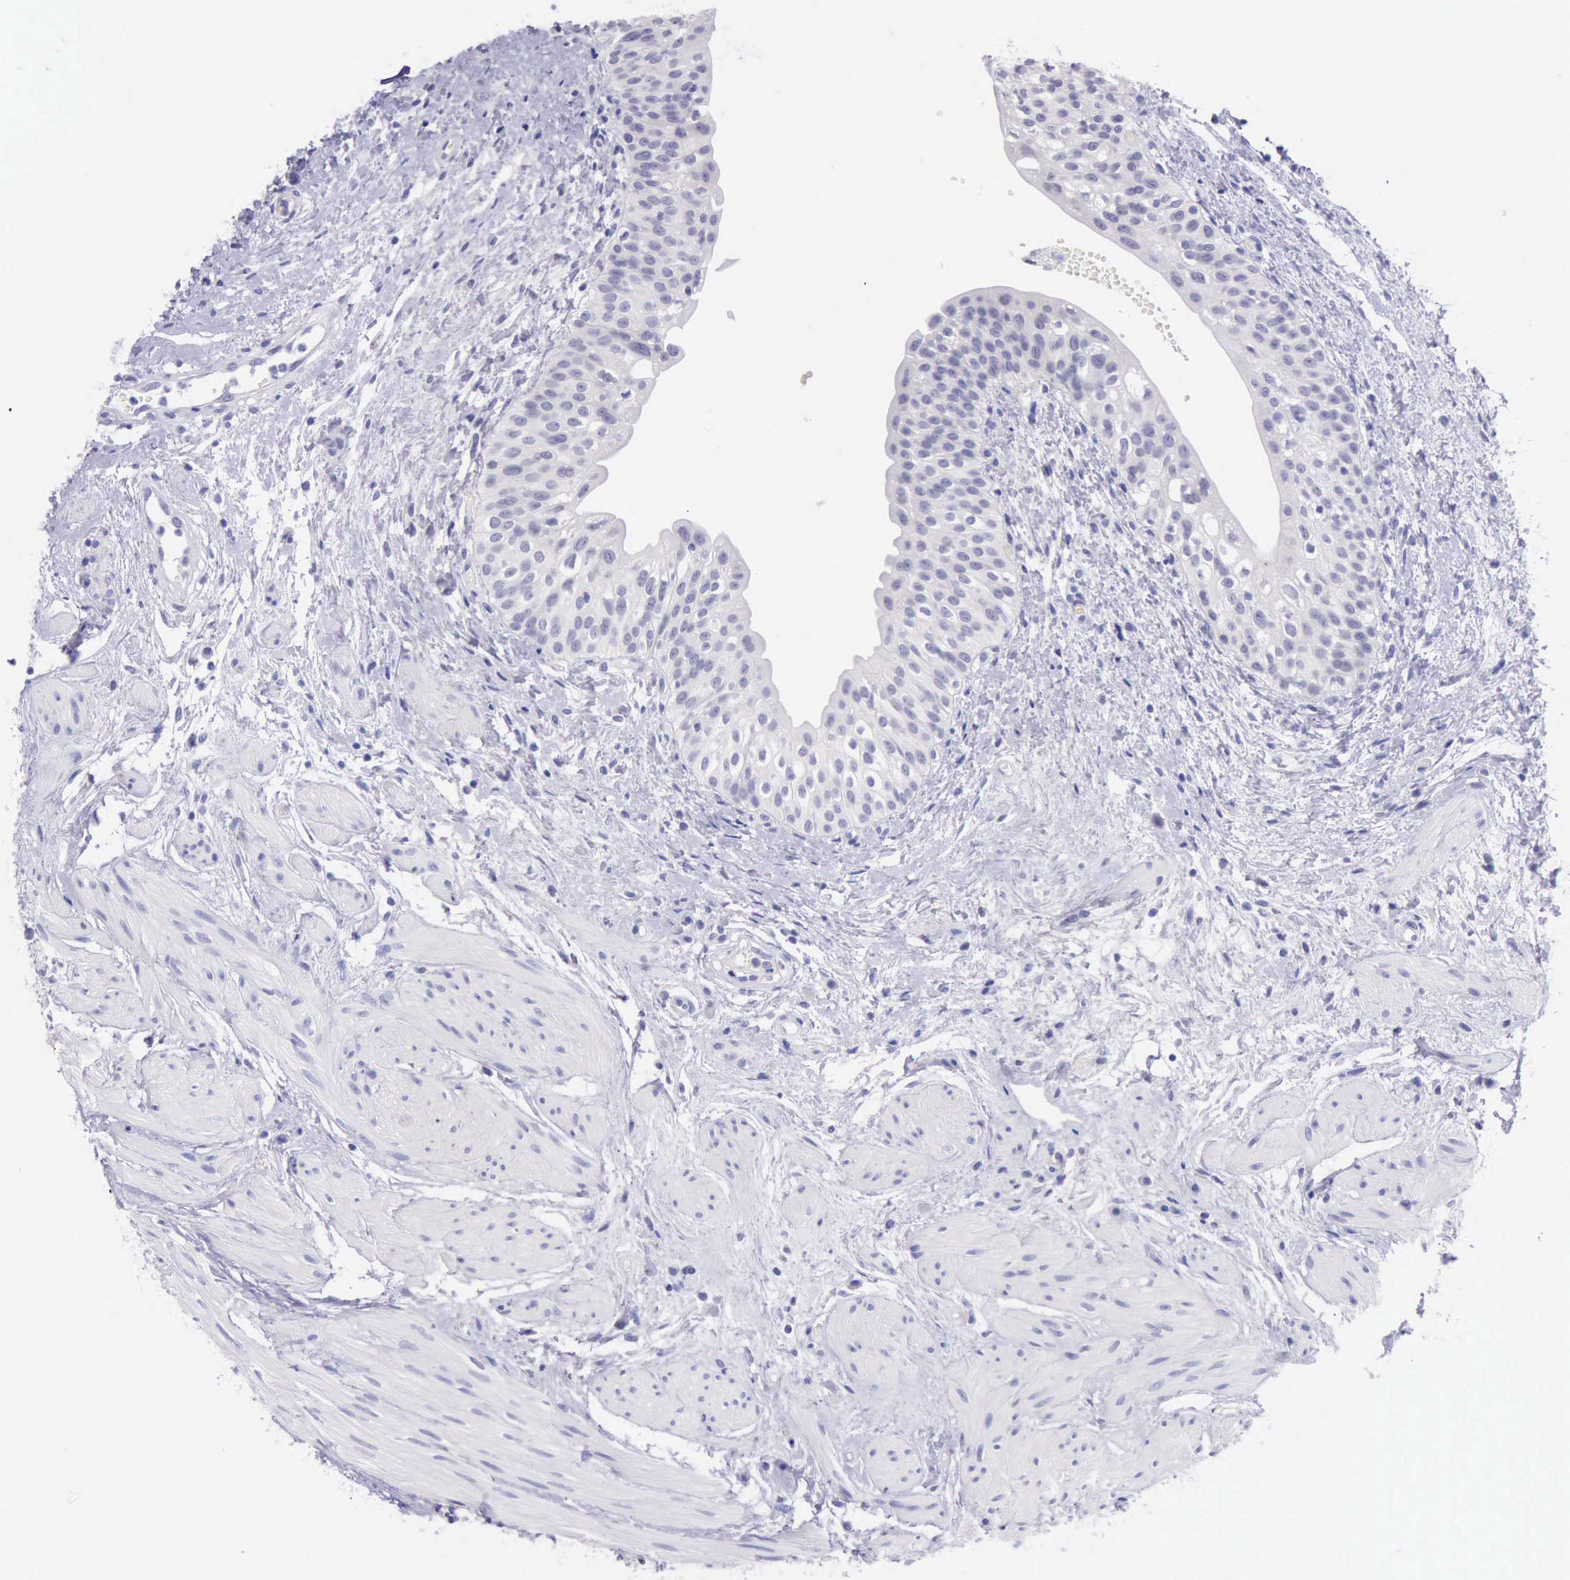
{"staining": {"intensity": "negative", "quantity": "none", "location": "none"}, "tissue": "urinary bladder", "cell_type": "Urothelial cells", "image_type": "normal", "snomed": [{"axis": "morphology", "description": "Normal tissue, NOS"}, {"axis": "topography", "description": "Urinary bladder"}], "caption": "DAB (3,3'-diaminobenzidine) immunohistochemical staining of unremarkable human urinary bladder exhibits no significant positivity in urothelial cells. (DAB IHC visualized using brightfield microscopy, high magnification).", "gene": "LRFN5", "patient": {"sex": "female", "age": 55}}